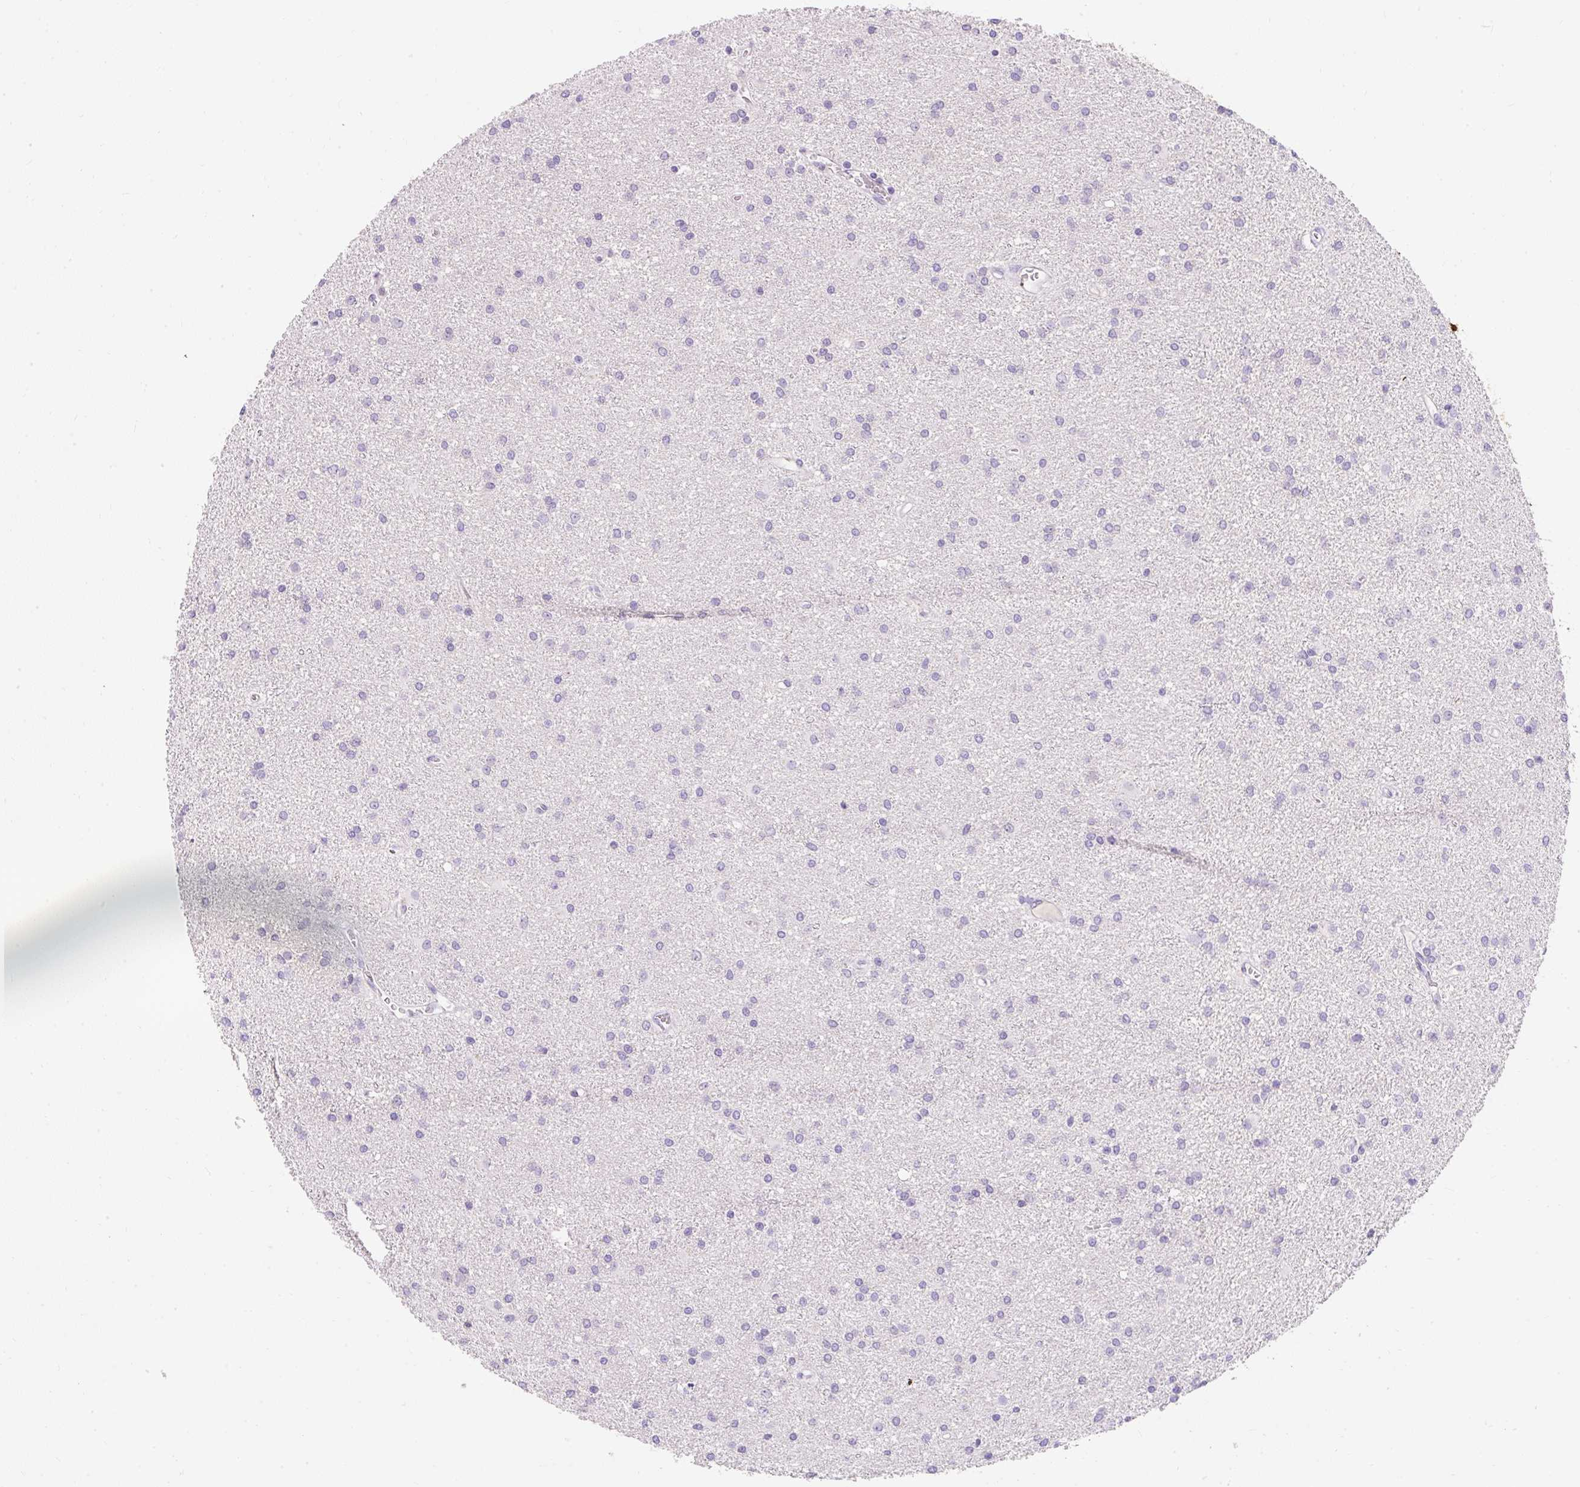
{"staining": {"intensity": "negative", "quantity": "none", "location": "none"}, "tissue": "glioma", "cell_type": "Tumor cells", "image_type": "cancer", "snomed": [{"axis": "morphology", "description": "Glioma, malignant, High grade"}, {"axis": "topography", "description": "Brain"}], "caption": "The histopathology image demonstrates no significant staining in tumor cells of malignant glioma (high-grade). The staining is performed using DAB (3,3'-diaminobenzidine) brown chromogen with nuclei counter-stained in using hematoxylin.", "gene": "TMEM150C", "patient": {"sex": "female", "age": 50}}